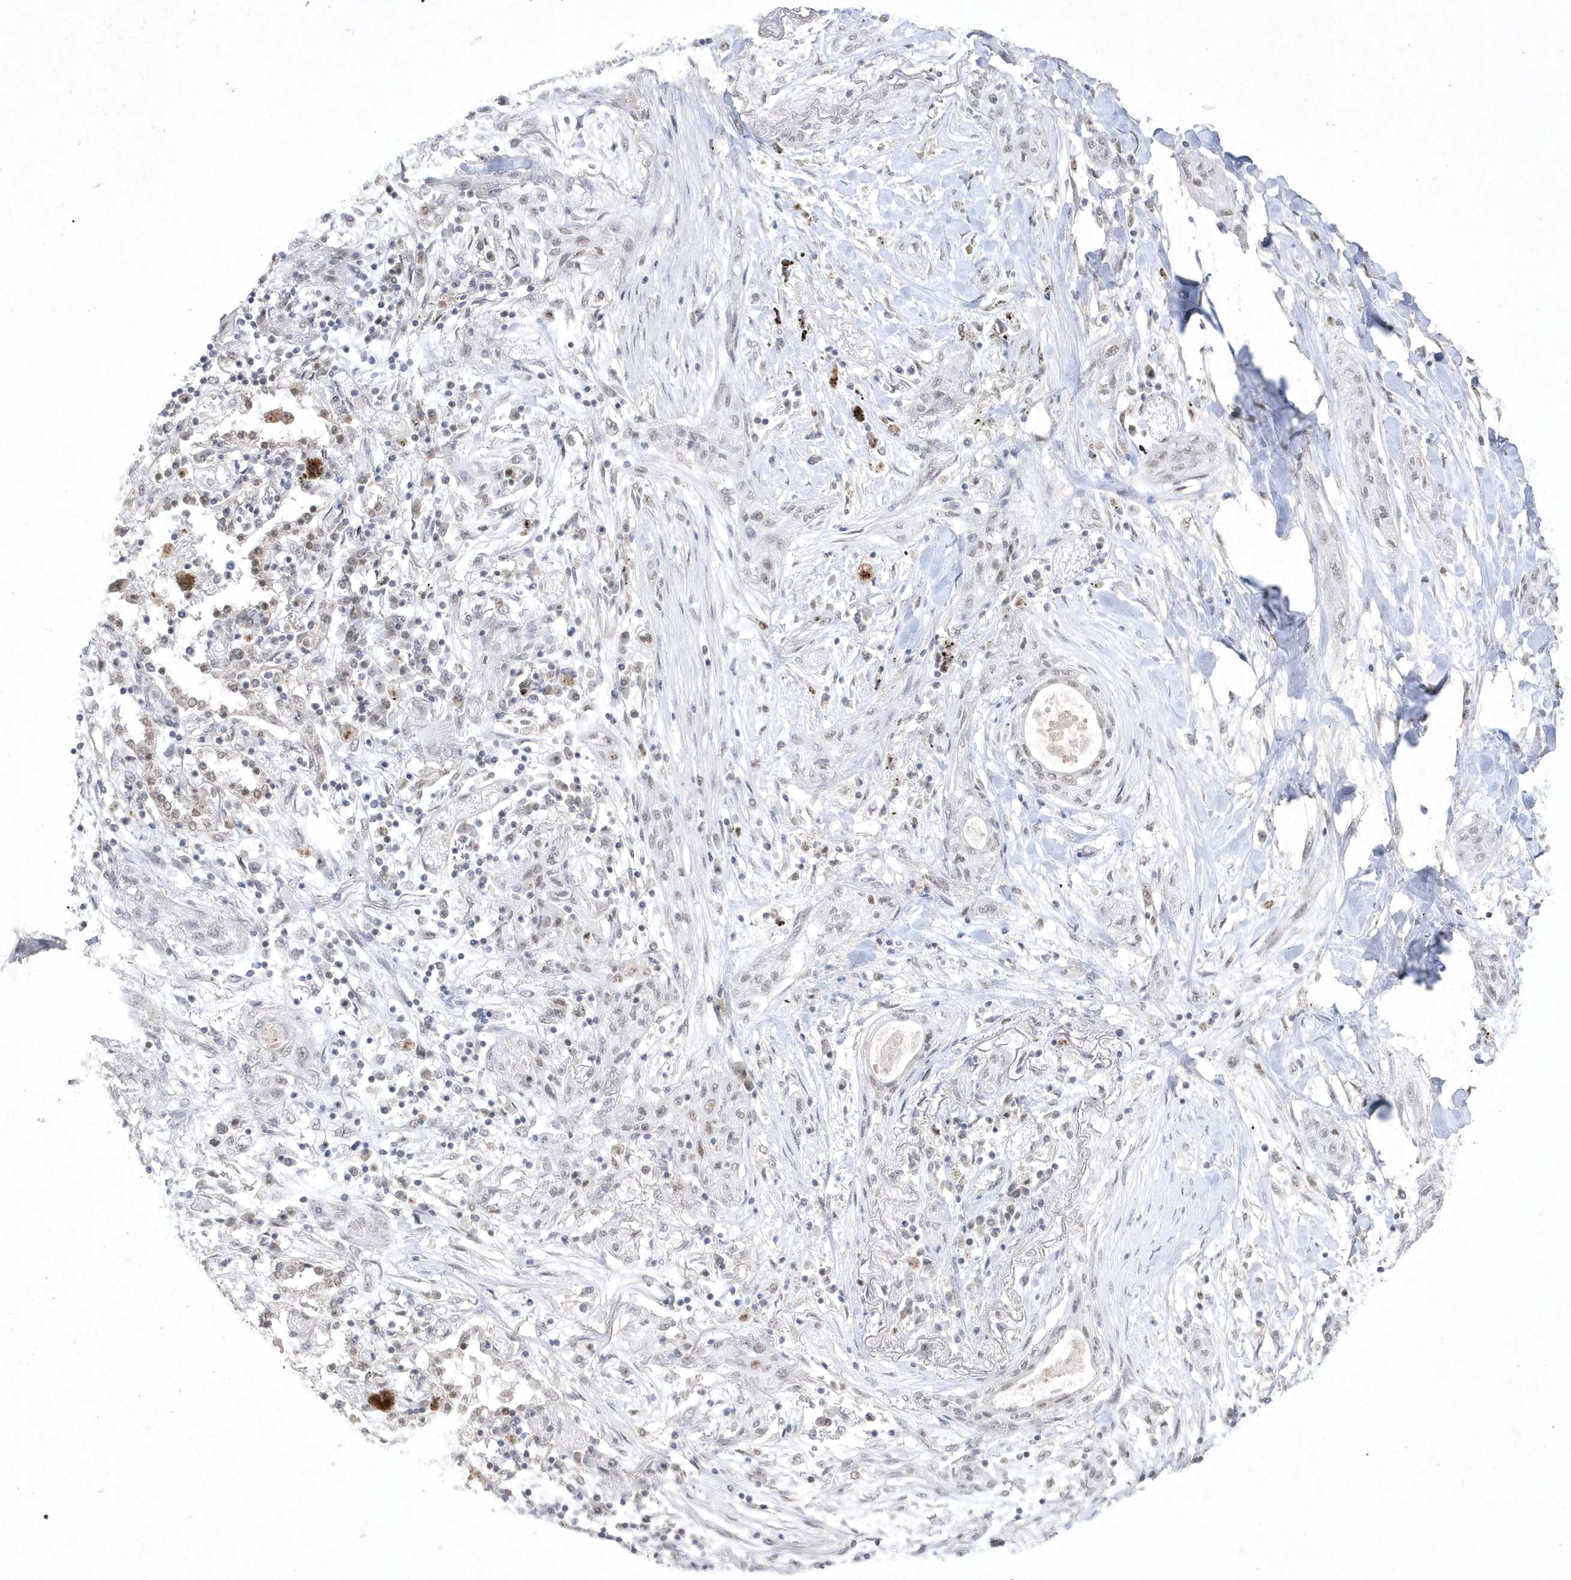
{"staining": {"intensity": "weak", "quantity": "25%-75%", "location": "nuclear"}, "tissue": "lung cancer", "cell_type": "Tumor cells", "image_type": "cancer", "snomed": [{"axis": "morphology", "description": "Squamous cell carcinoma, NOS"}, {"axis": "topography", "description": "Lung"}], "caption": "Immunohistochemistry (IHC) micrograph of neoplastic tissue: human lung squamous cell carcinoma stained using immunohistochemistry shows low levels of weak protein expression localized specifically in the nuclear of tumor cells, appearing as a nuclear brown color.", "gene": "CPSF3", "patient": {"sex": "female", "age": 47}}